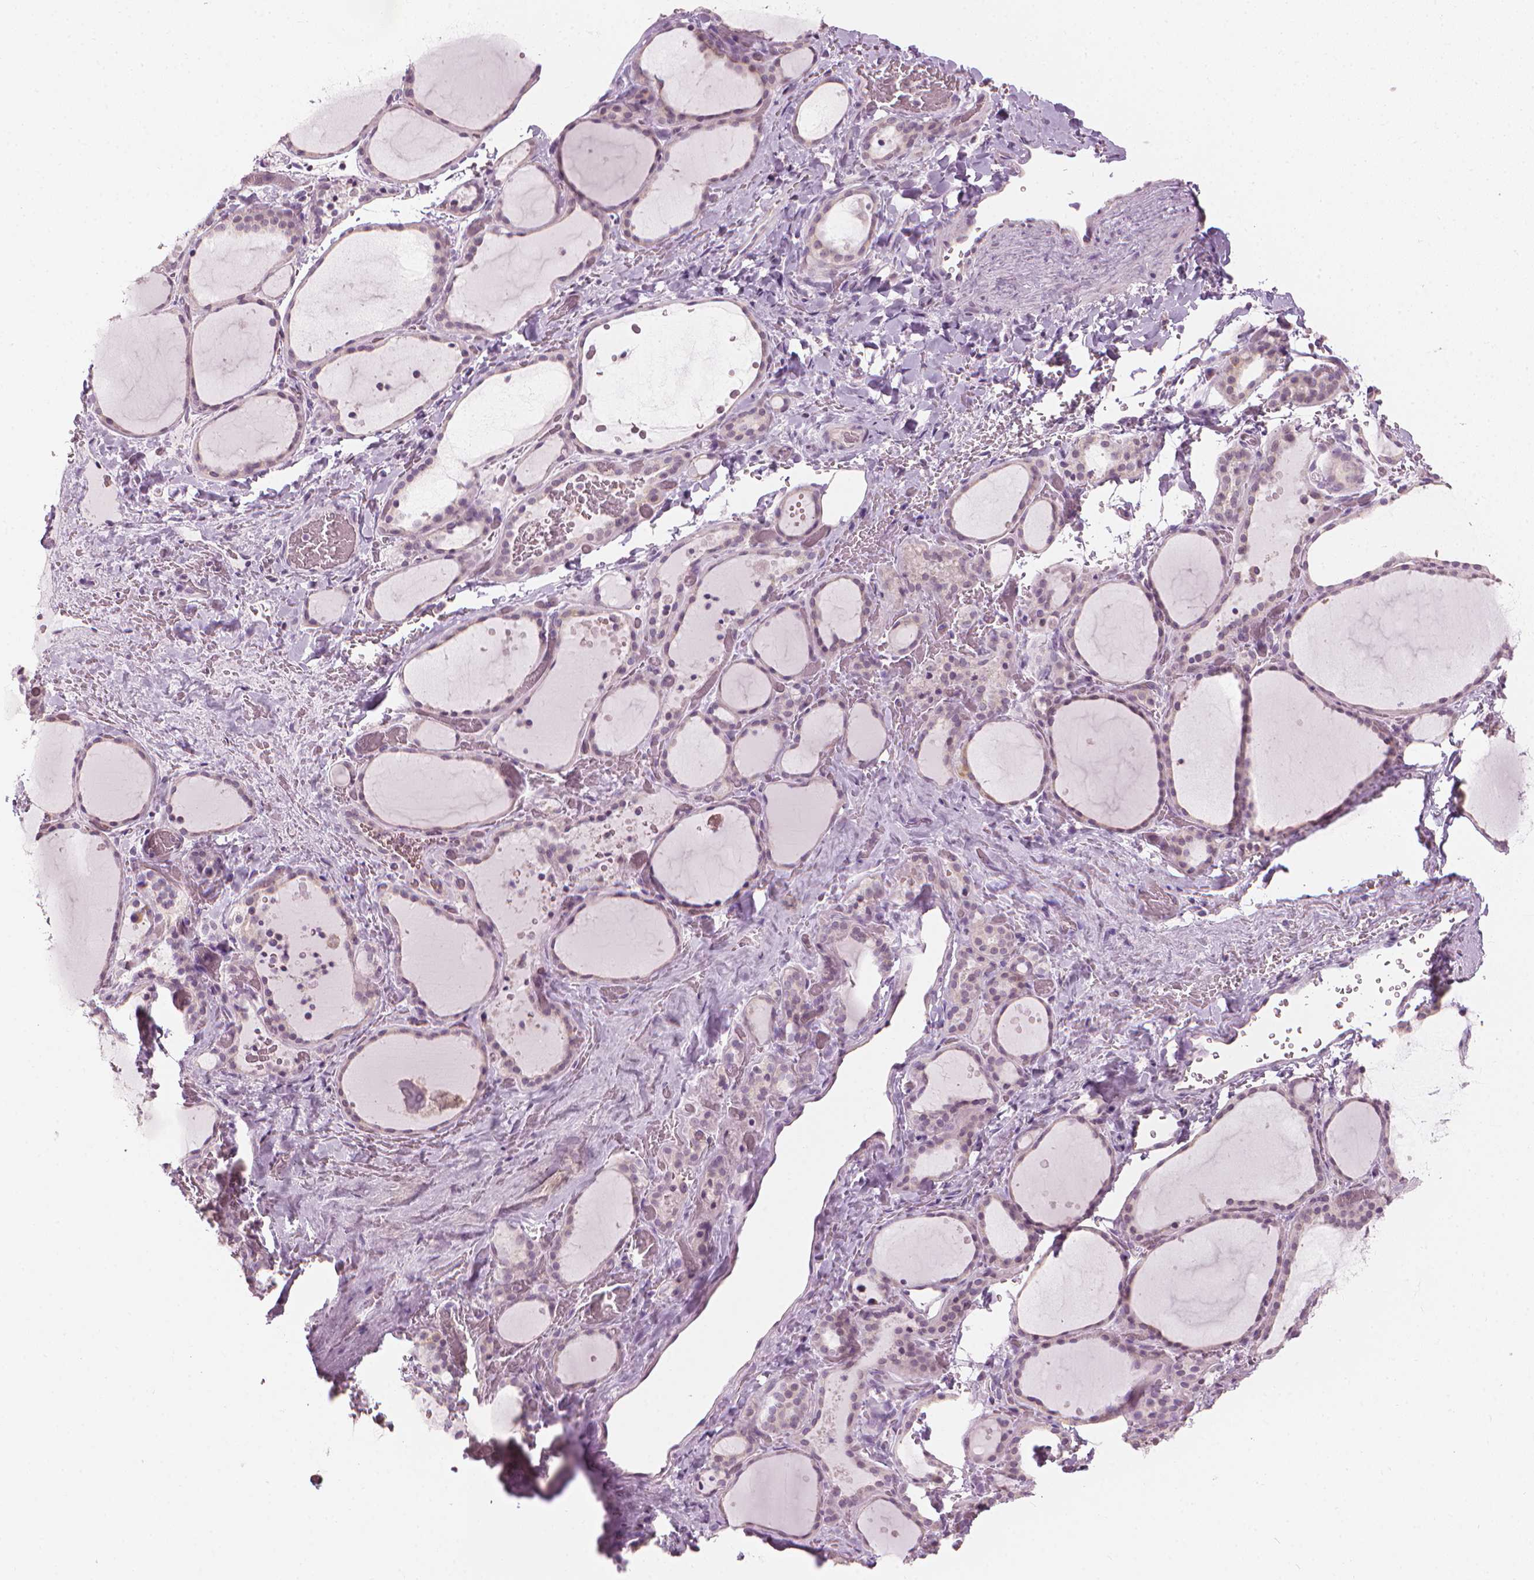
{"staining": {"intensity": "weak", "quantity": "25%-75%", "location": "cytoplasmic/membranous"}, "tissue": "thyroid gland", "cell_type": "Glandular cells", "image_type": "normal", "snomed": [{"axis": "morphology", "description": "Normal tissue, NOS"}, {"axis": "topography", "description": "Thyroid gland"}], "caption": "Glandular cells demonstrate low levels of weak cytoplasmic/membranous staining in approximately 25%-75% of cells in benign thyroid gland.", "gene": "CFAP126", "patient": {"sex": "female", "age": 36}}